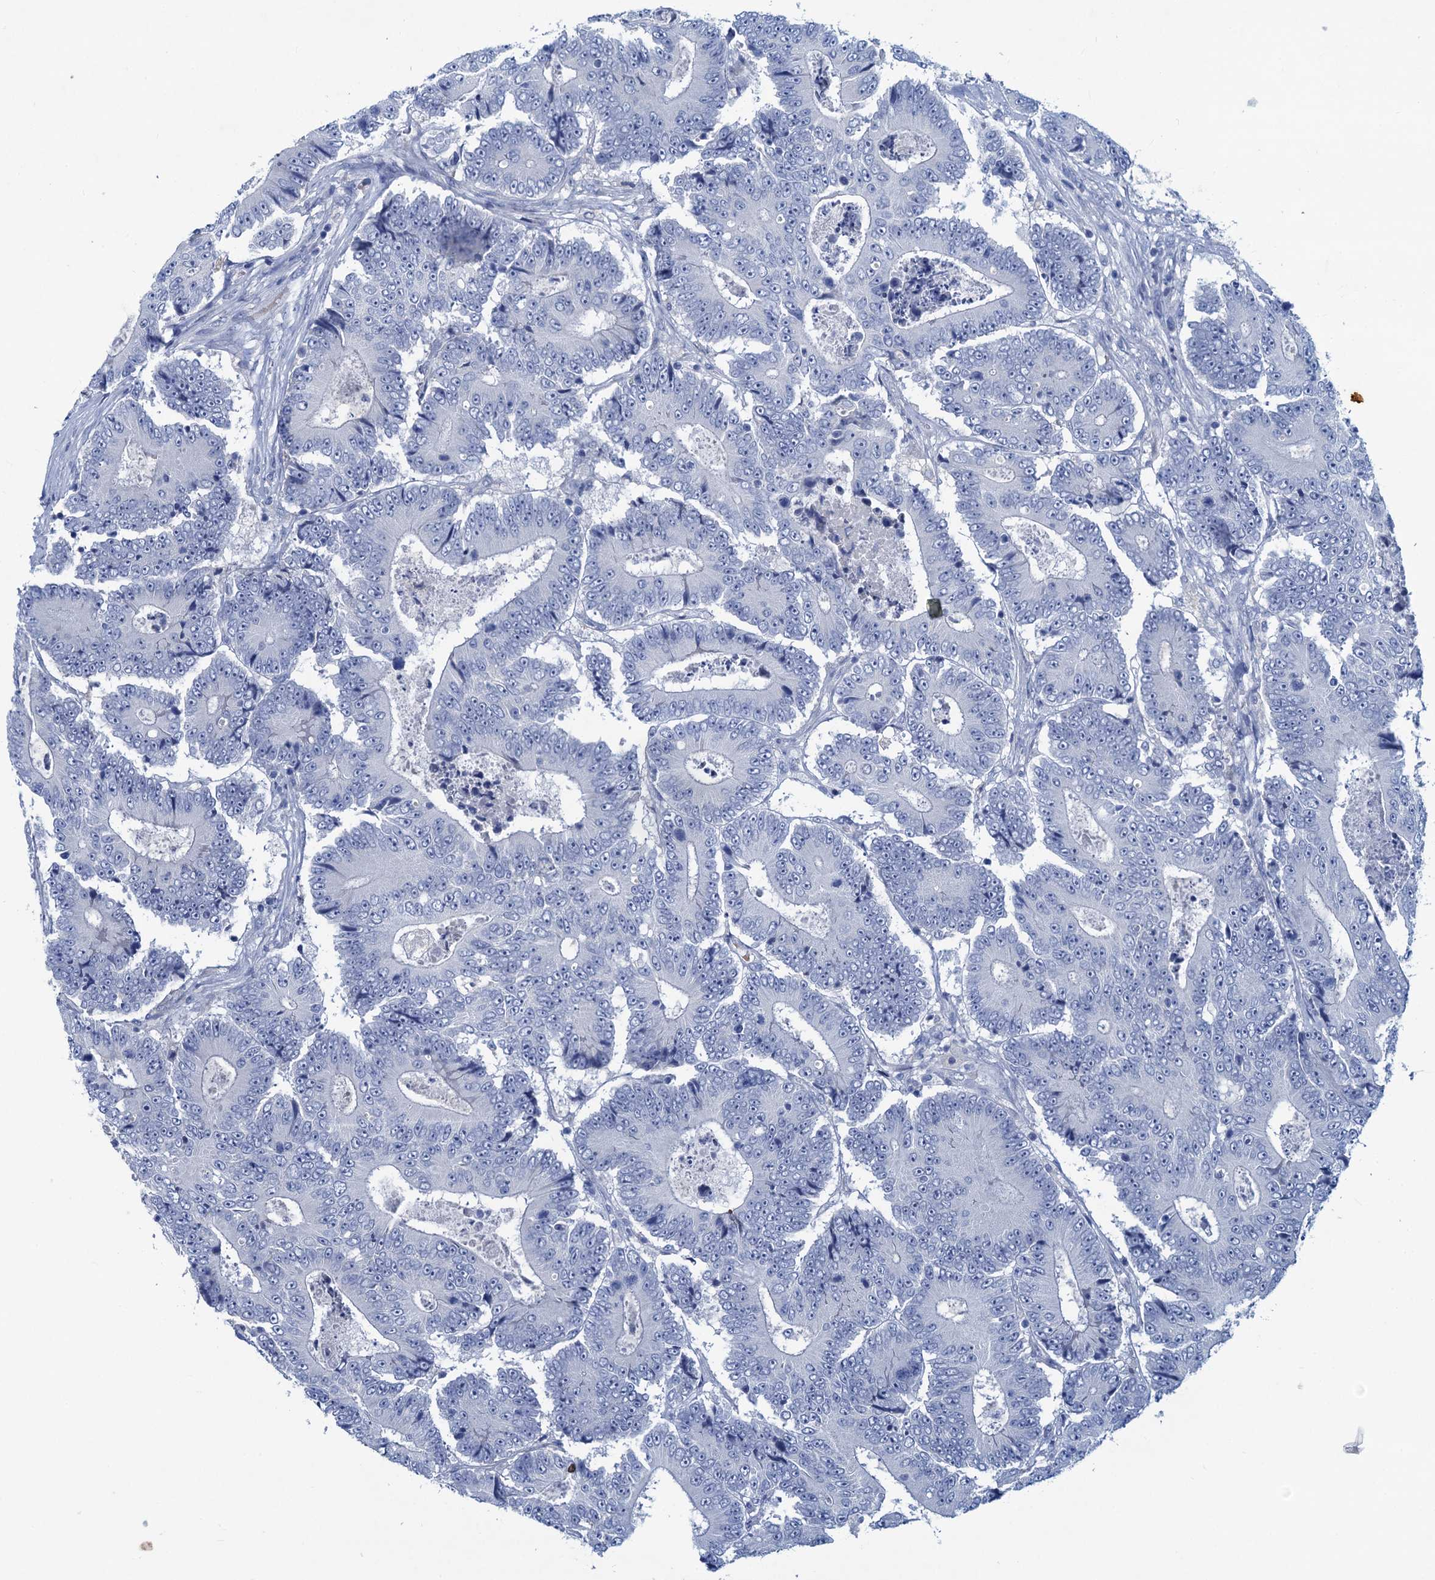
{"staining": {"intensity": "negative", "quantity": "none", "location": "none"}, "tissue": "colorectal cancer", "cell_type": "Tumor cells", "image_type": "cancer", "snomed": [{"axis": "morphology", "description": "Adenocarcinoma, NOS"}, {"axis": "topography", "description": "Colon"}], "caption": "Immunohistochemical staining of human adenocarcinoma (colorectal) displays no significant expression in tumor cells. (Immunohistochemistry (ihc), brightfield microscopy, high magnification).", "gene": "RTKN2", "patient": {"sex": "male", "age": 83}}